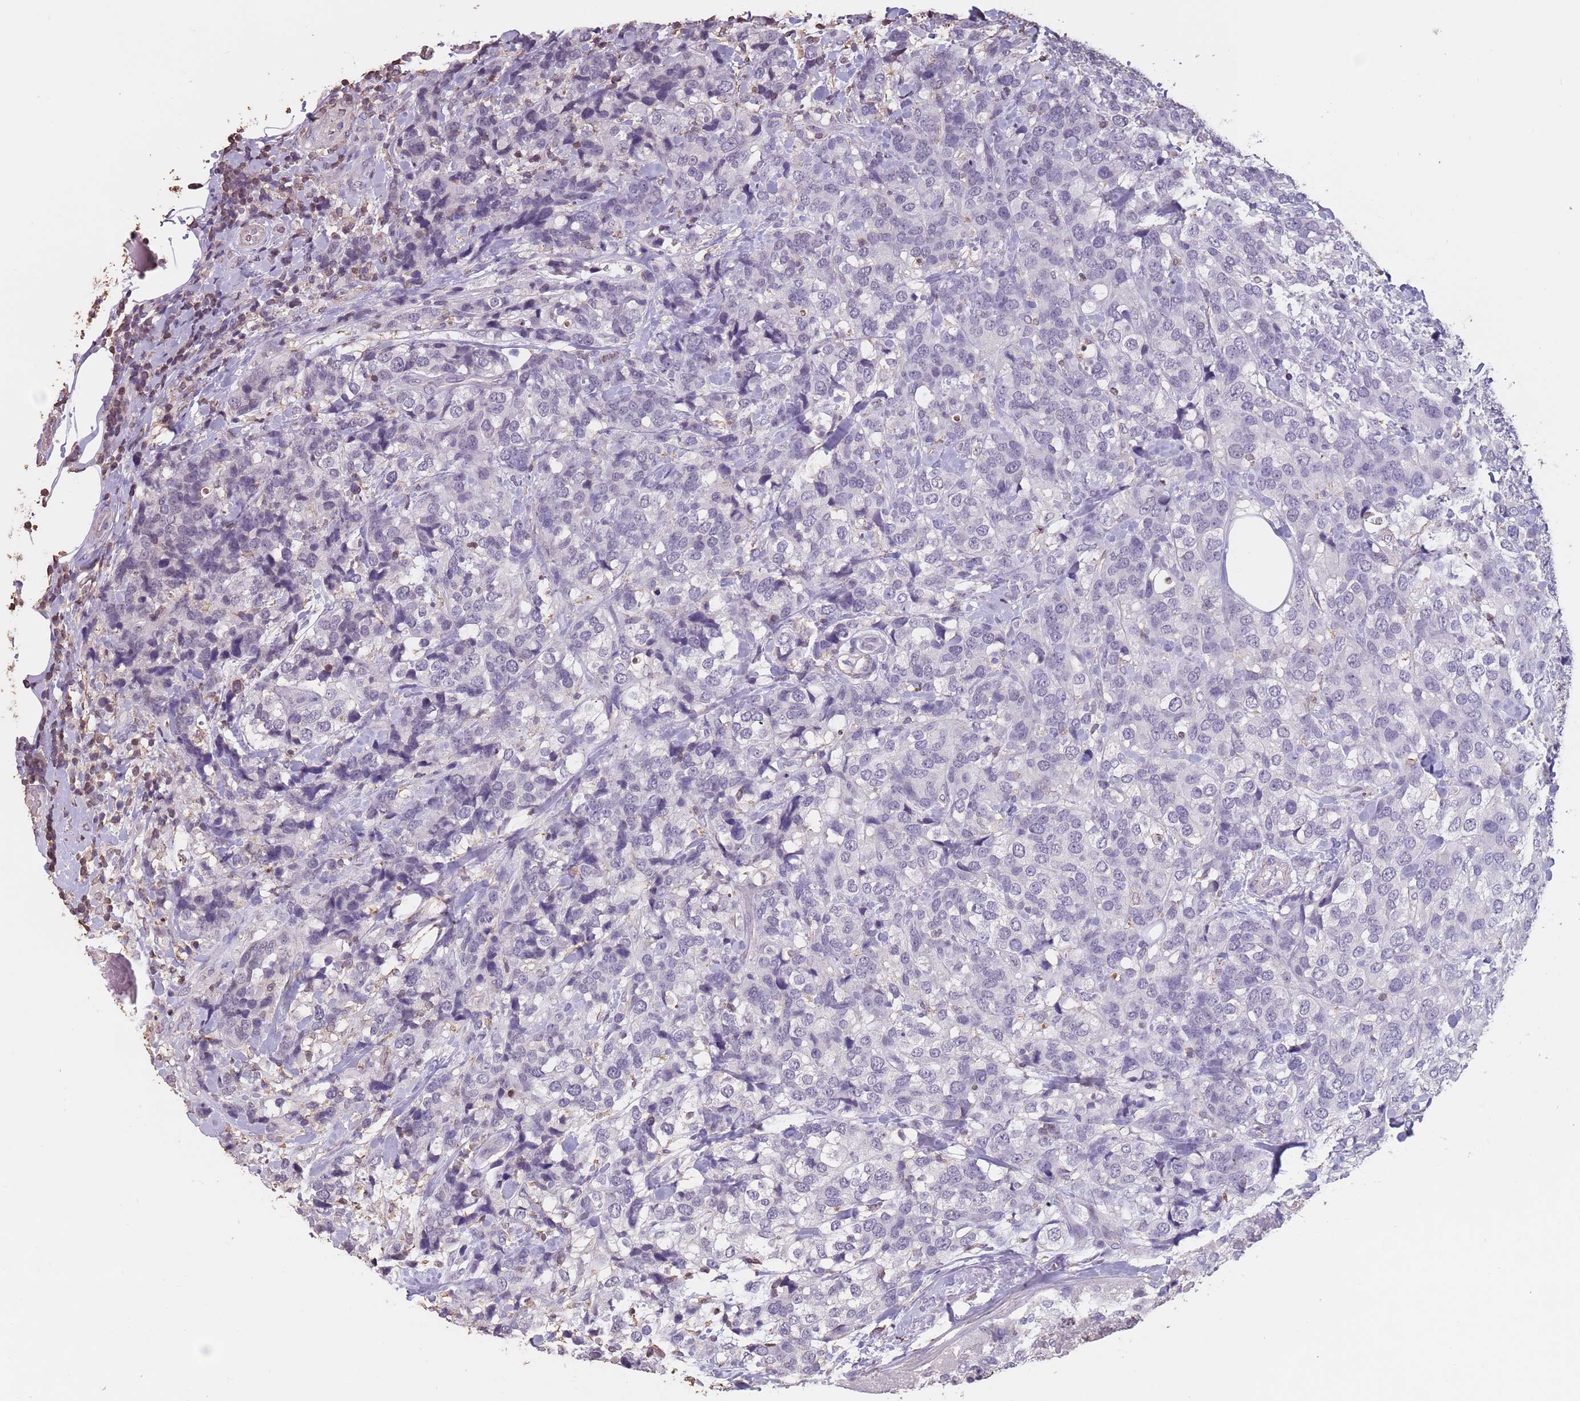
{"staining": {"intensity": "negative", "quantity": "none", "location": "none"}, "tissue": "breast cancer", "cell_type": "Tumor cells", "image_type": "cancer", "snomed": [{"axis": "morphology", "description": "Lobular carcinoma"}, {"axis": "topography", "description": "Breast"}], "caption": "This is a histopathology image of immunohistochemistry staining of breast cancer, which shows no positivity in tumor cells.", "gene": "SUN5", "patient": {"sex": "female", "age": 59}}